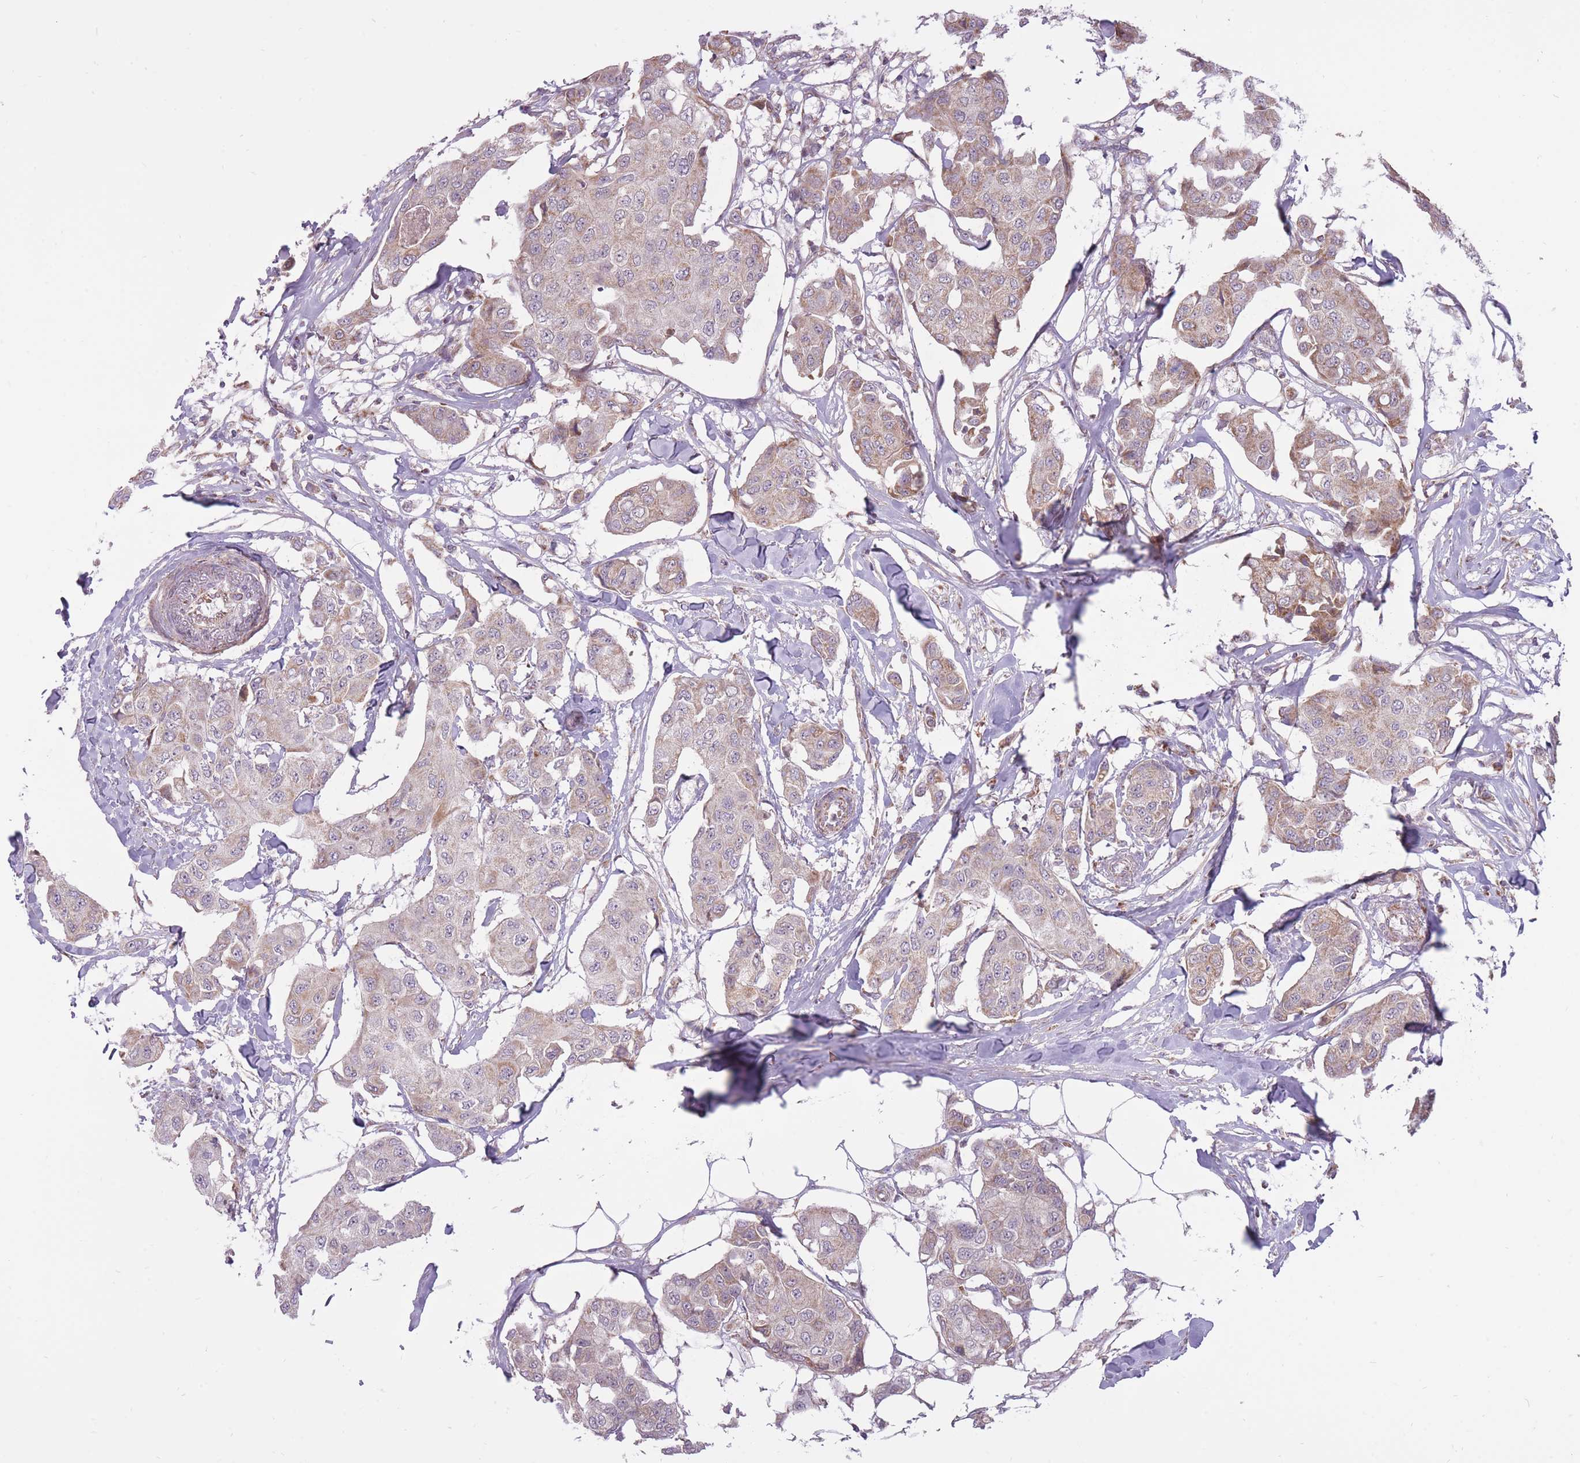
{"staining": {"intensity": "moderate", "quantity": "<25%", "location": "cytoplasmic/membranous"}, "tissue": "breast cancer", "cell_type": "Tumor cells", "image_type": "cancer", "snomed": [{"axis": "morphology", "description": "Duct carcinoma"}, {"axis": "topography", "description": "Breast"}, {"axis": "topography", "description": "Lymph node"}], "caption": "Moderate cytoplasmic/membranous expression is seen in about <25% of tumor cells in breast intraductal carcinoma. (DAB IHC with brightfield microscopy, high magnification).", "gene": "LIN7C", "patient": {"sex": "female", "age": 80}}